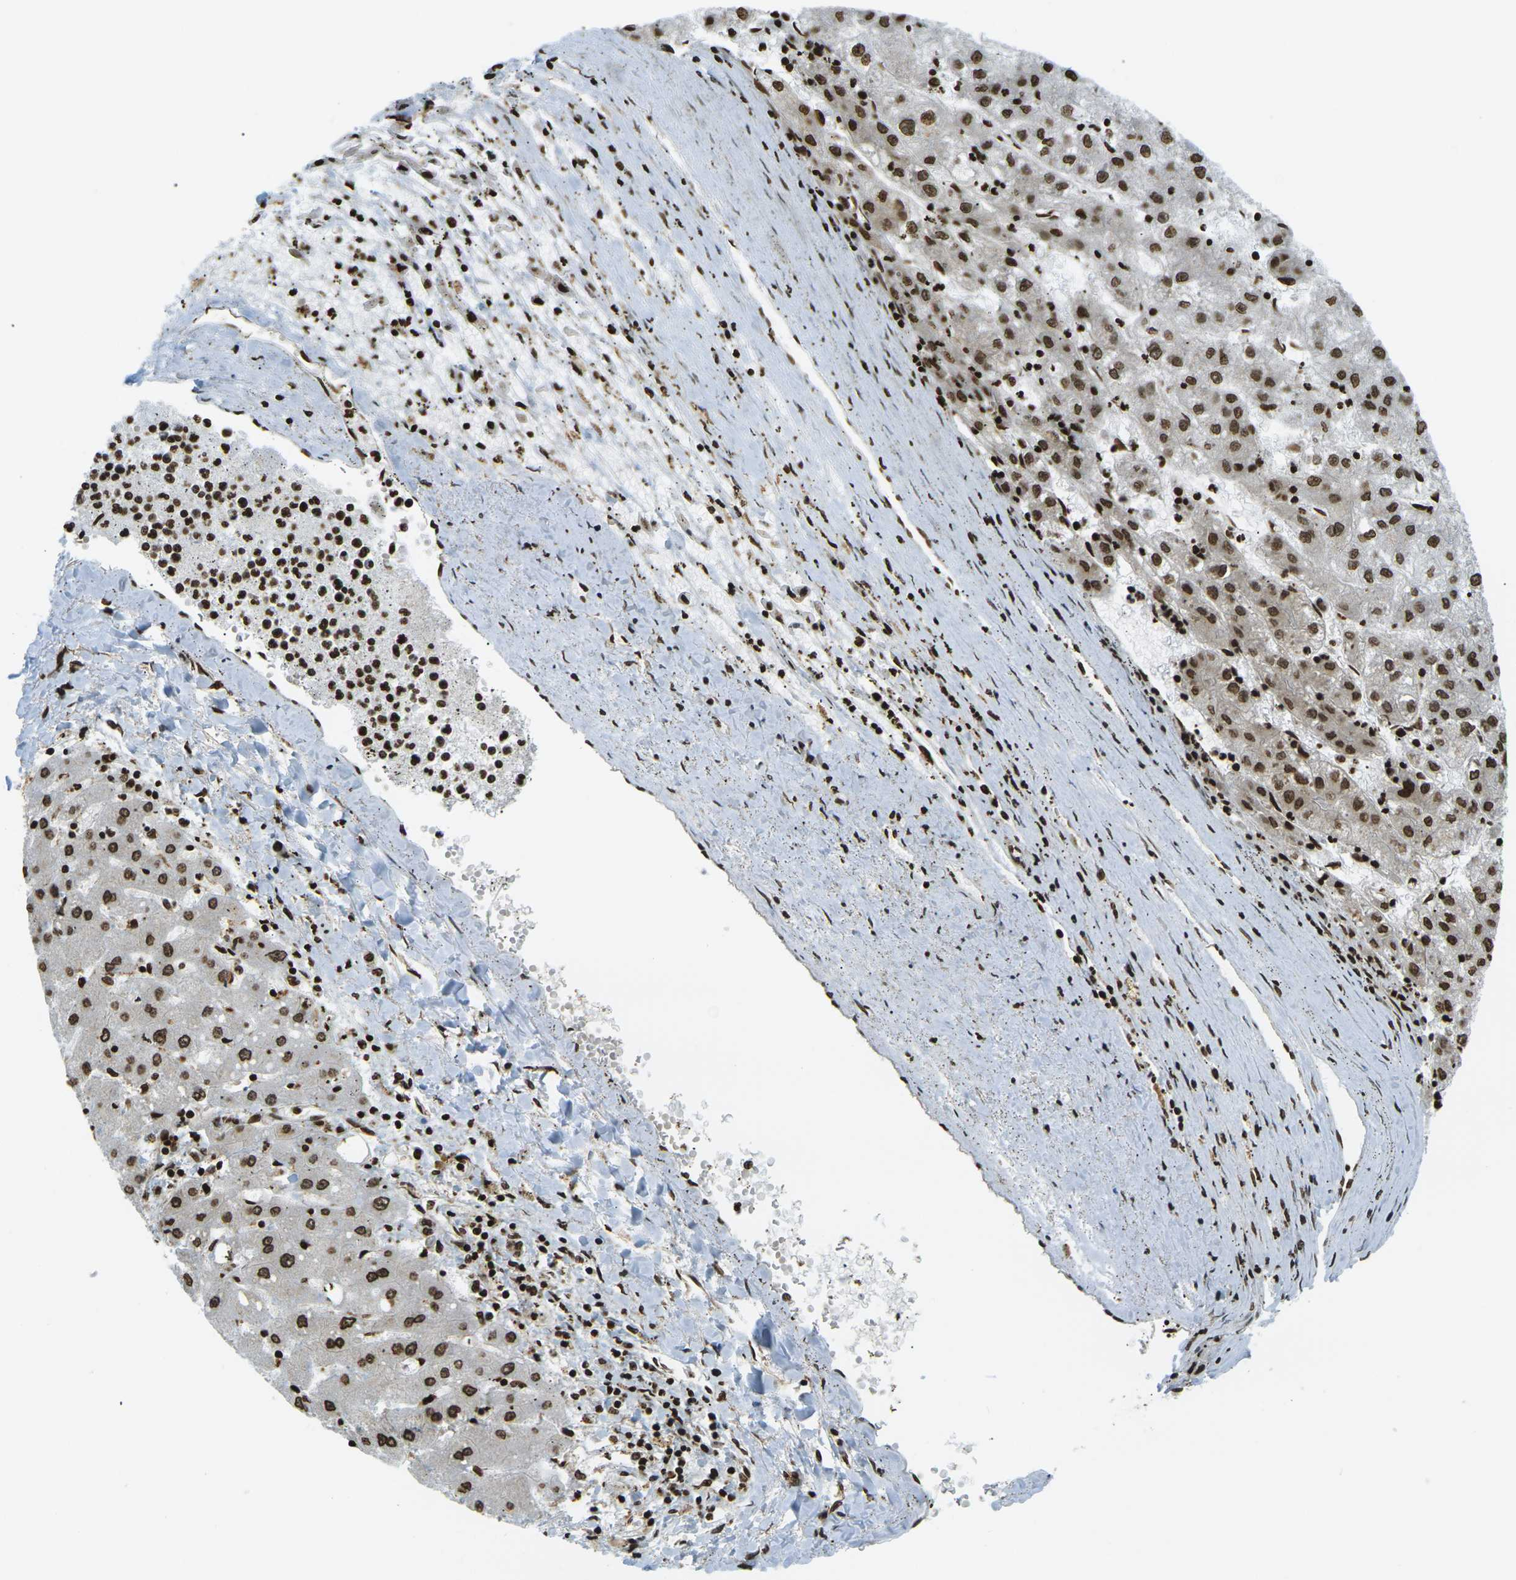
{"staining": {"intensity": "moderate", "quantity": ">75%", "location": "nuclear"}, "tissue": "liver cancer", "cell_type": "Tumor cells", "image_type": "cancer", "snomed": [{"axis": "morphology", "description": "Carcinoma, Hepatocellular, NOS"}, {"axis": "topography", "description": "Liver"}], "caption": "Human liver cancer stained with a brown dye demonstrates moderate nuclear positive staining in approximately >75% of tumor cells.", "gene": "RUVBL2", "patient": {"sex": "male", "age": 72}}